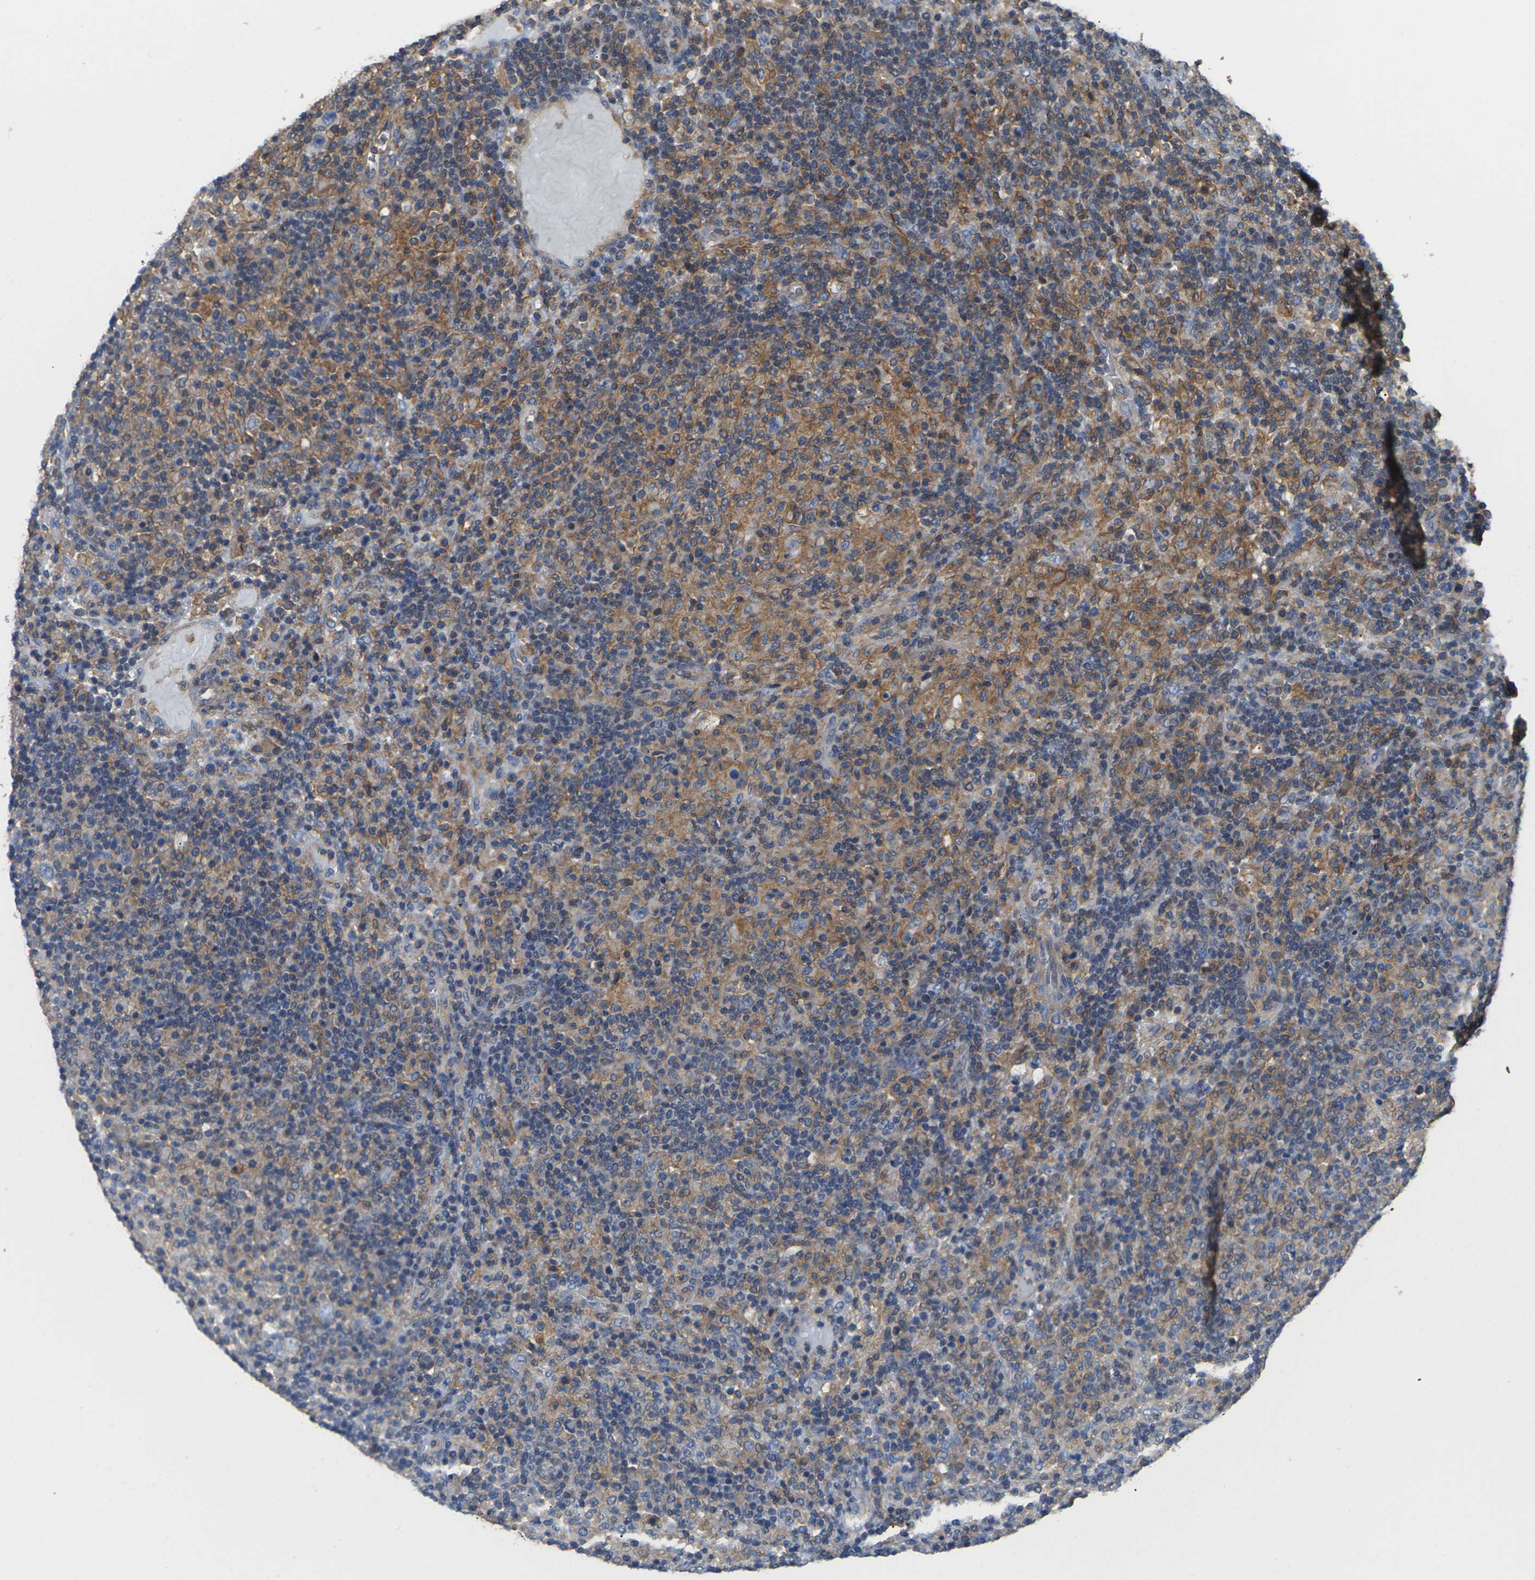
{"staining": {"intensity": "weak", "quantity": "<25%", "location": "cytoplasmic/membranous"}, "tissue": "lymphoma", "cell_type": "Tumor cells", "image_type": "cancer", "snomed": [{"axis": "morphology", "description": "Hodgkin's disease, NOS"}, {"axis": "topography", "description": "Lymph node"}], "caption": "This histopathology image is of lymphoma stained with immunohistochemistry (IHC) to label a protein in brown with the nuclei are counter-stained blue. There is no positivity in tumor cells.", "gene": "IQGAP1", "patient": {"sex": "male", "age": 70}}